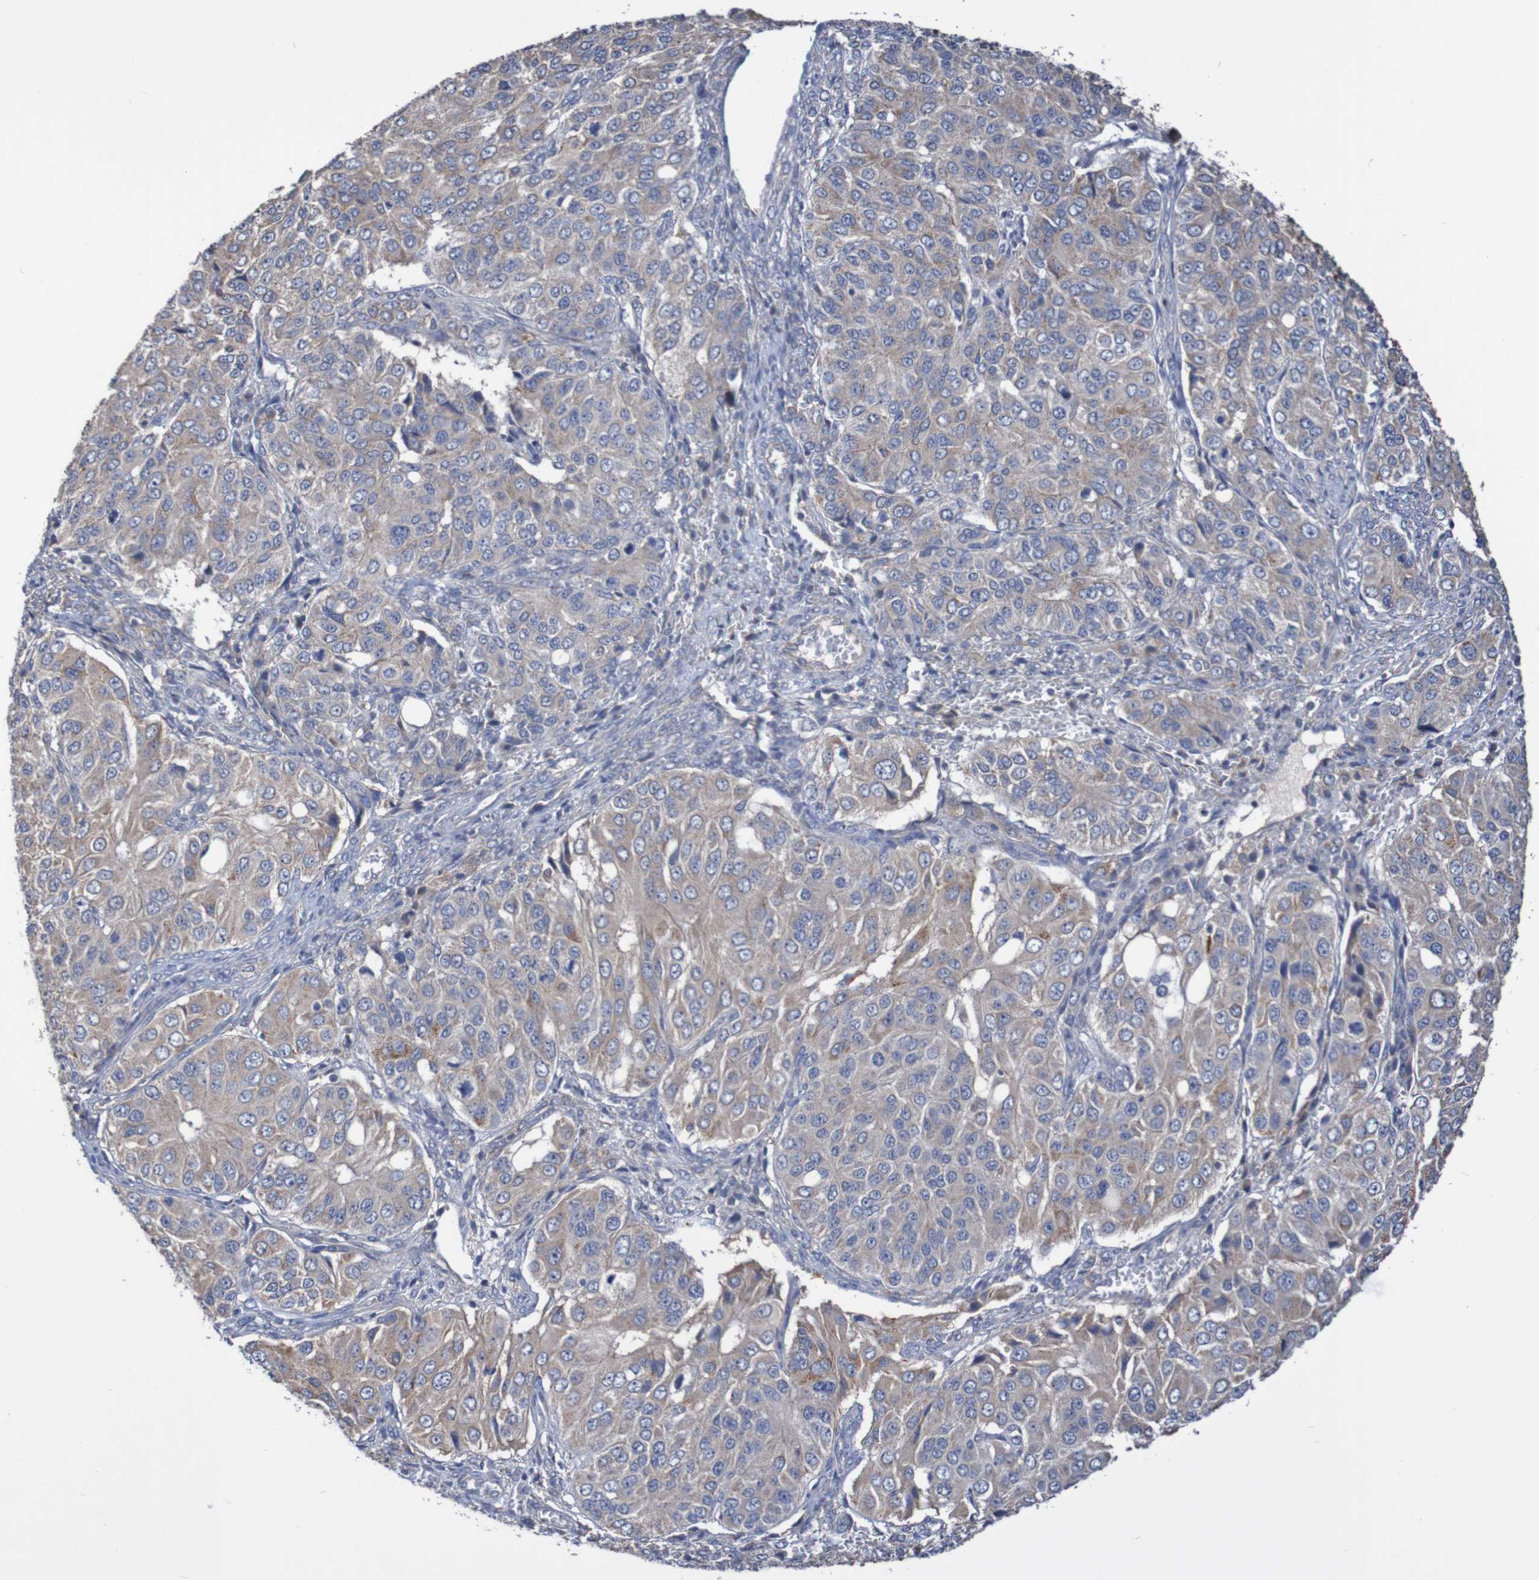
{"staining": {"intensity": "weak", "quantity": ">75%", "location": "cytoplasmic/membranous"}, "tissue": "ovarian cancer", "cell_type": "Tumor cells", "image_type": "cancer", "snomed": [{"axis": "morphology", "description": "Carcinoma, endometroid"}, {"axis": "topography", "description": "Ovary"}], "caption": "A low amount of weak cytoplasmic/membranous positivity is present in about >75% of tumor cells in endometroid carcinoma (ovarian) tissue.", "gene": "PHYH", "patient": {"sex": "female", "age": 51}}